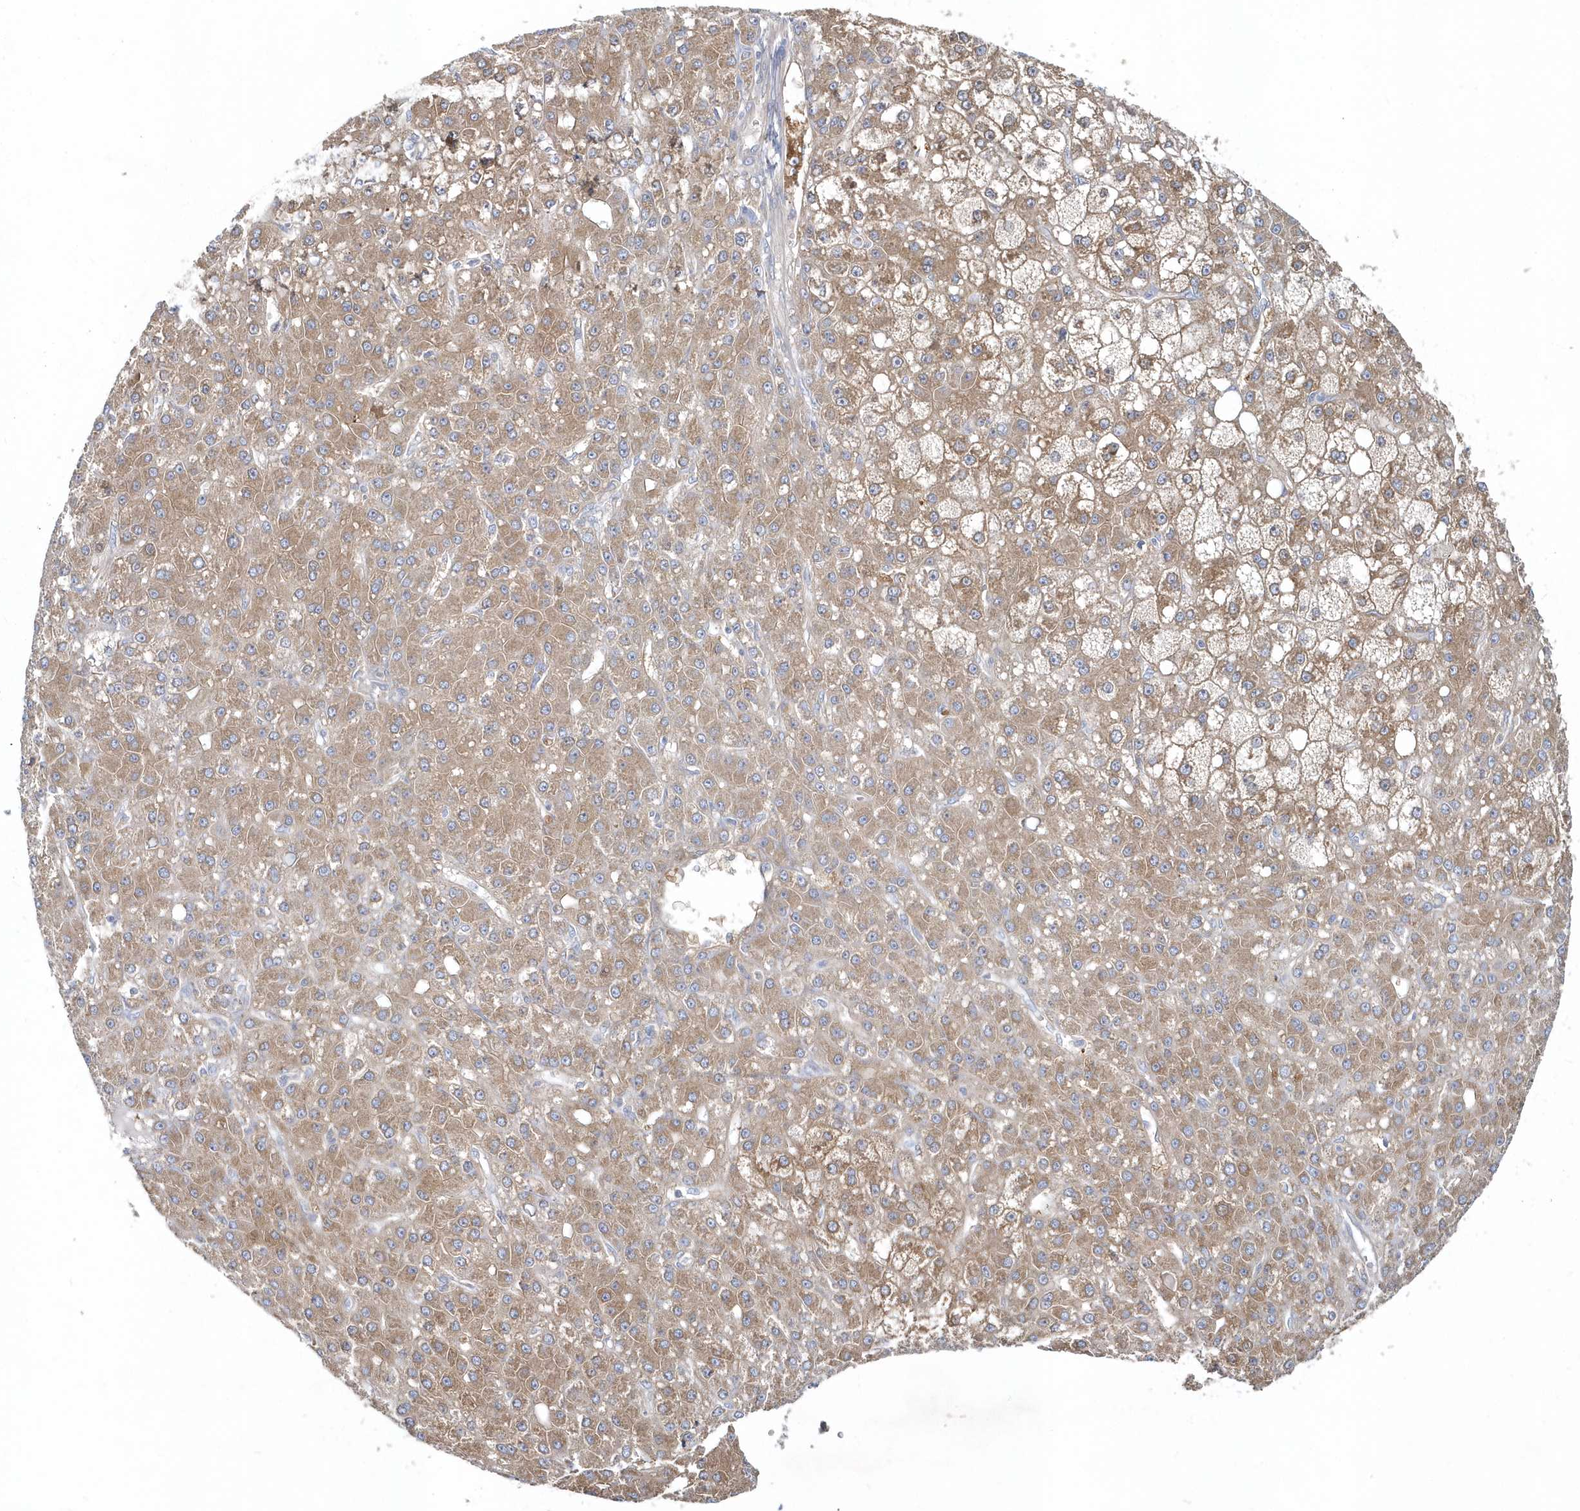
{"staining": {"intensity": "moderate", "quantity": ">75%", "location": "cytoplasmic/membranous"}, "tissue": "liver cancer", "cell_type": "Tumor cells", "image_type": "cancer", "snomed": [{"axis": "morphology", "description": "Carcinoma, Hepatocellular, NOS"}, {"axis": "topography", "description": "Liver"}], "caption": "Protein expression analysis of human hepatocellular carcinoma (liver) reveals moderate cytoplasmic/membranous expression in approximately >75% of tumor cells.", "gene": "LEXM", "patient": {"sex": "male", "age": 67}}